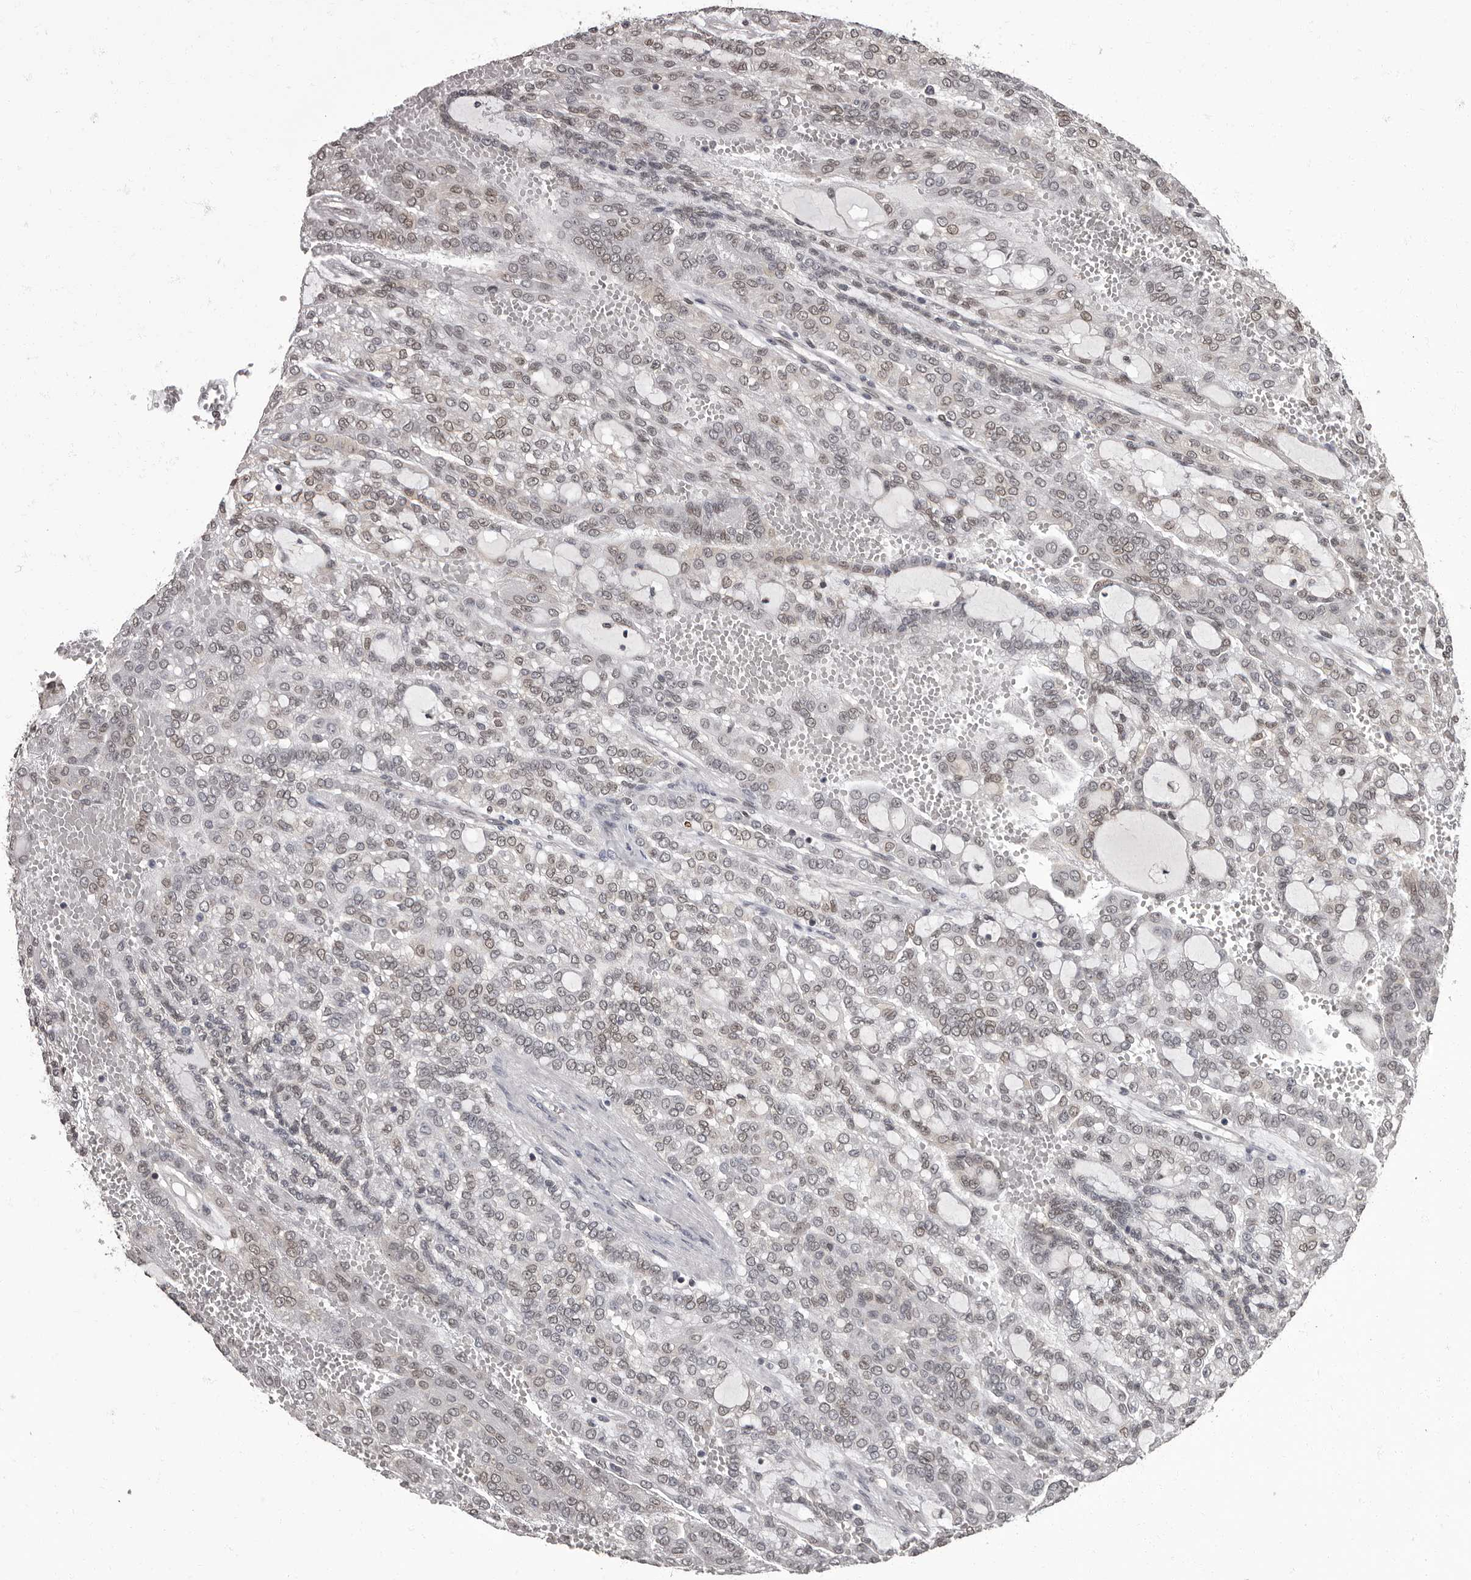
{"staining": {"intensity": "weak", "quantity": ">75%", "location": "nuclear"}, "tissue": "renal cancer", "cell_type": "Tumor cells", "image_type": "cancer", "snomed": [{"axis": "morphology", "description": "Adenocarcinoma, NOS"}, {"axis": "topography", "description": "Kidney"}], "caption": "This photomicrograph displays immunohistochemistry (IHC) staining of human renal adenocarcinoma, with low weak nuclear staining in approximately >75% of tumor cells.", "gene": "C1orf50", "patient": {"sex": "male", "age": 63}}